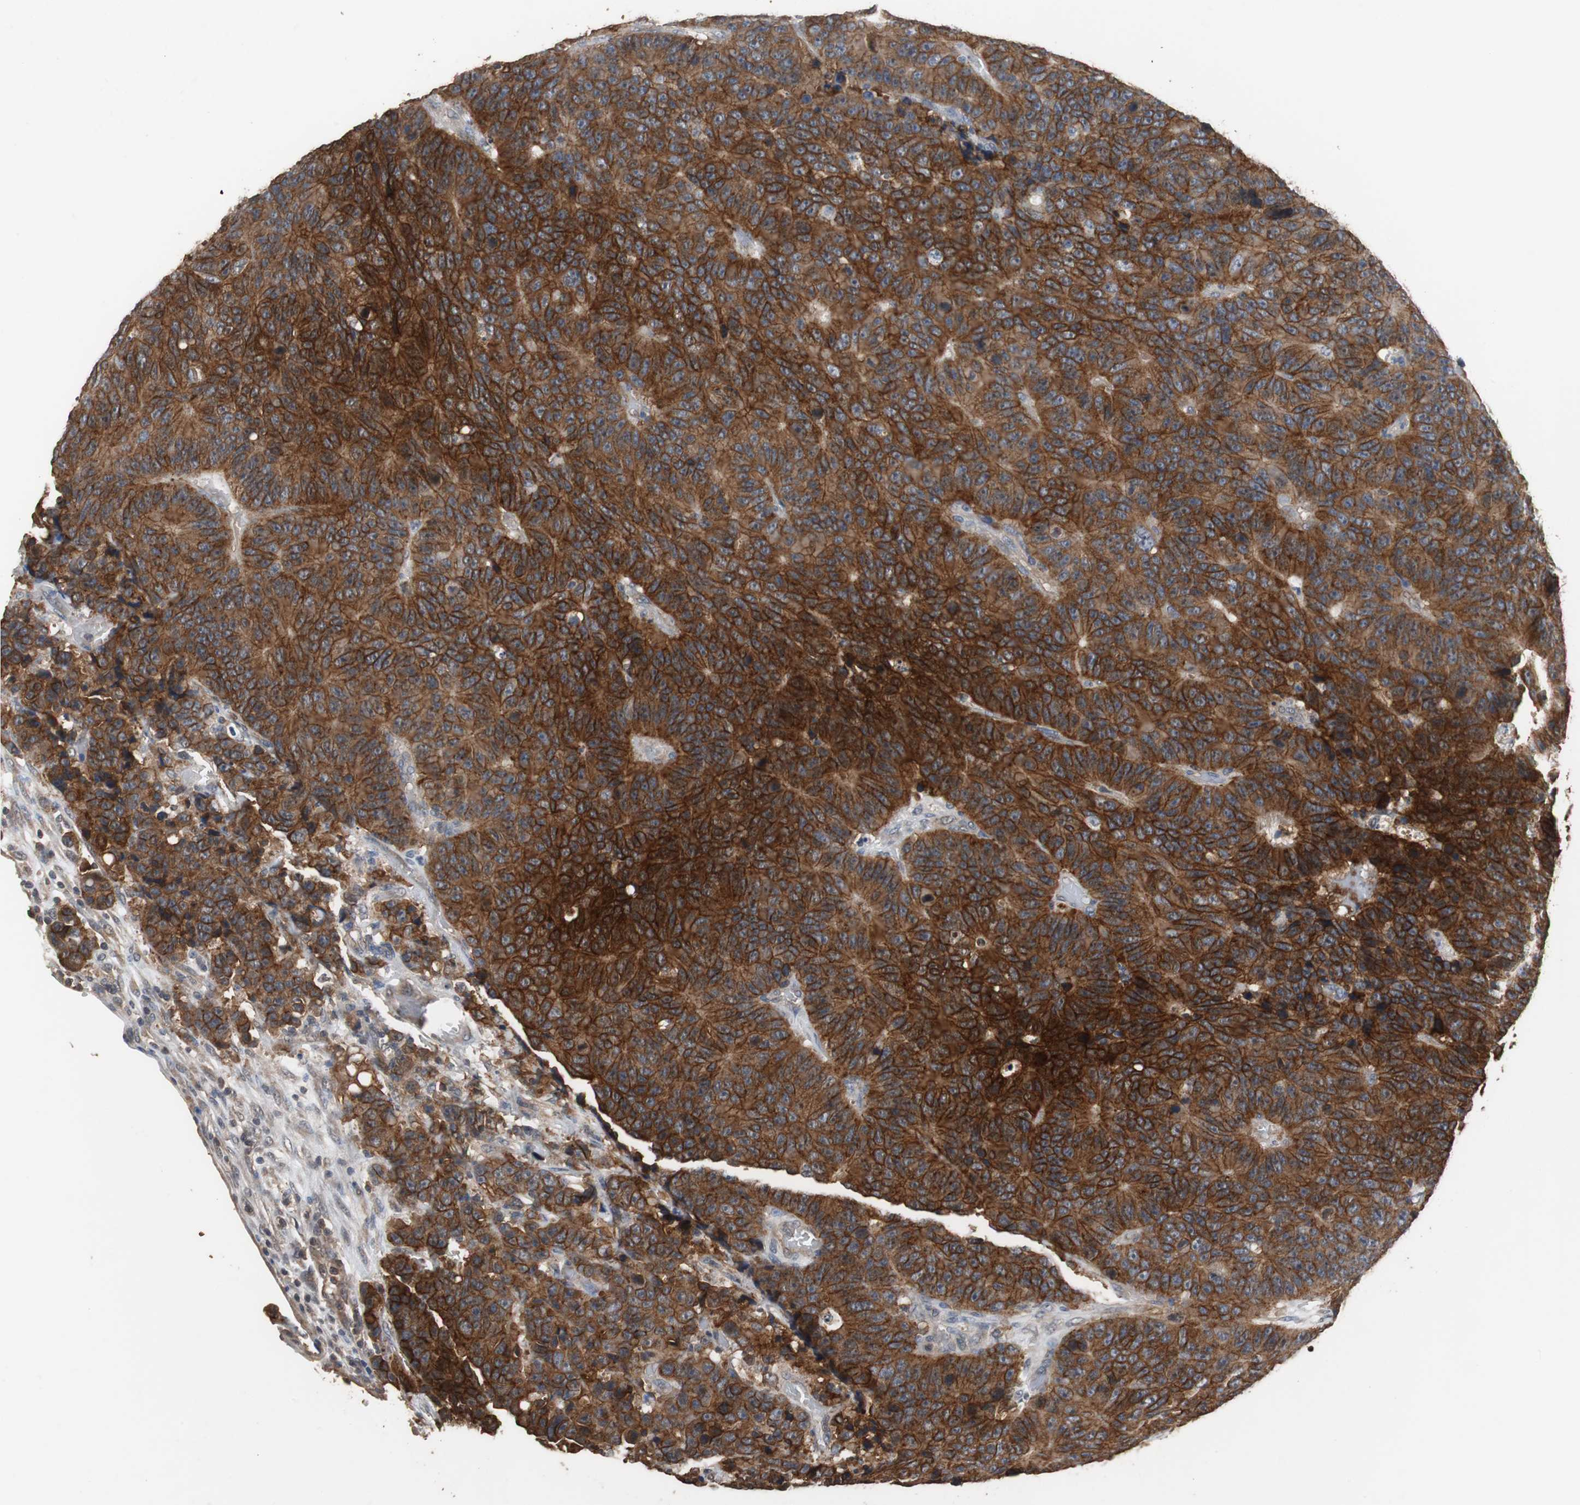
{"staining": {"intensity": "strong", "quantity": ">75%", "location": "cytoplasmic/membranous"}, "tissue": "colorectal cancer", "cell_type": "Tumor cells", "image_type": "cancer", "snomed": [{"axis": "morphology", "description": "Adenocarcinoma, NOS"}, {"axis": "topography", "description": "Colon"}], "caption": "High-power microscopy captured an IHC micrograph of colorectal adenocarcinoma, revealing strong cytoplasmic/membranous positivity in about >75% of tumor cells.", "gene": "NDRG1", "patient": {"sex": "female", "age": 86}}